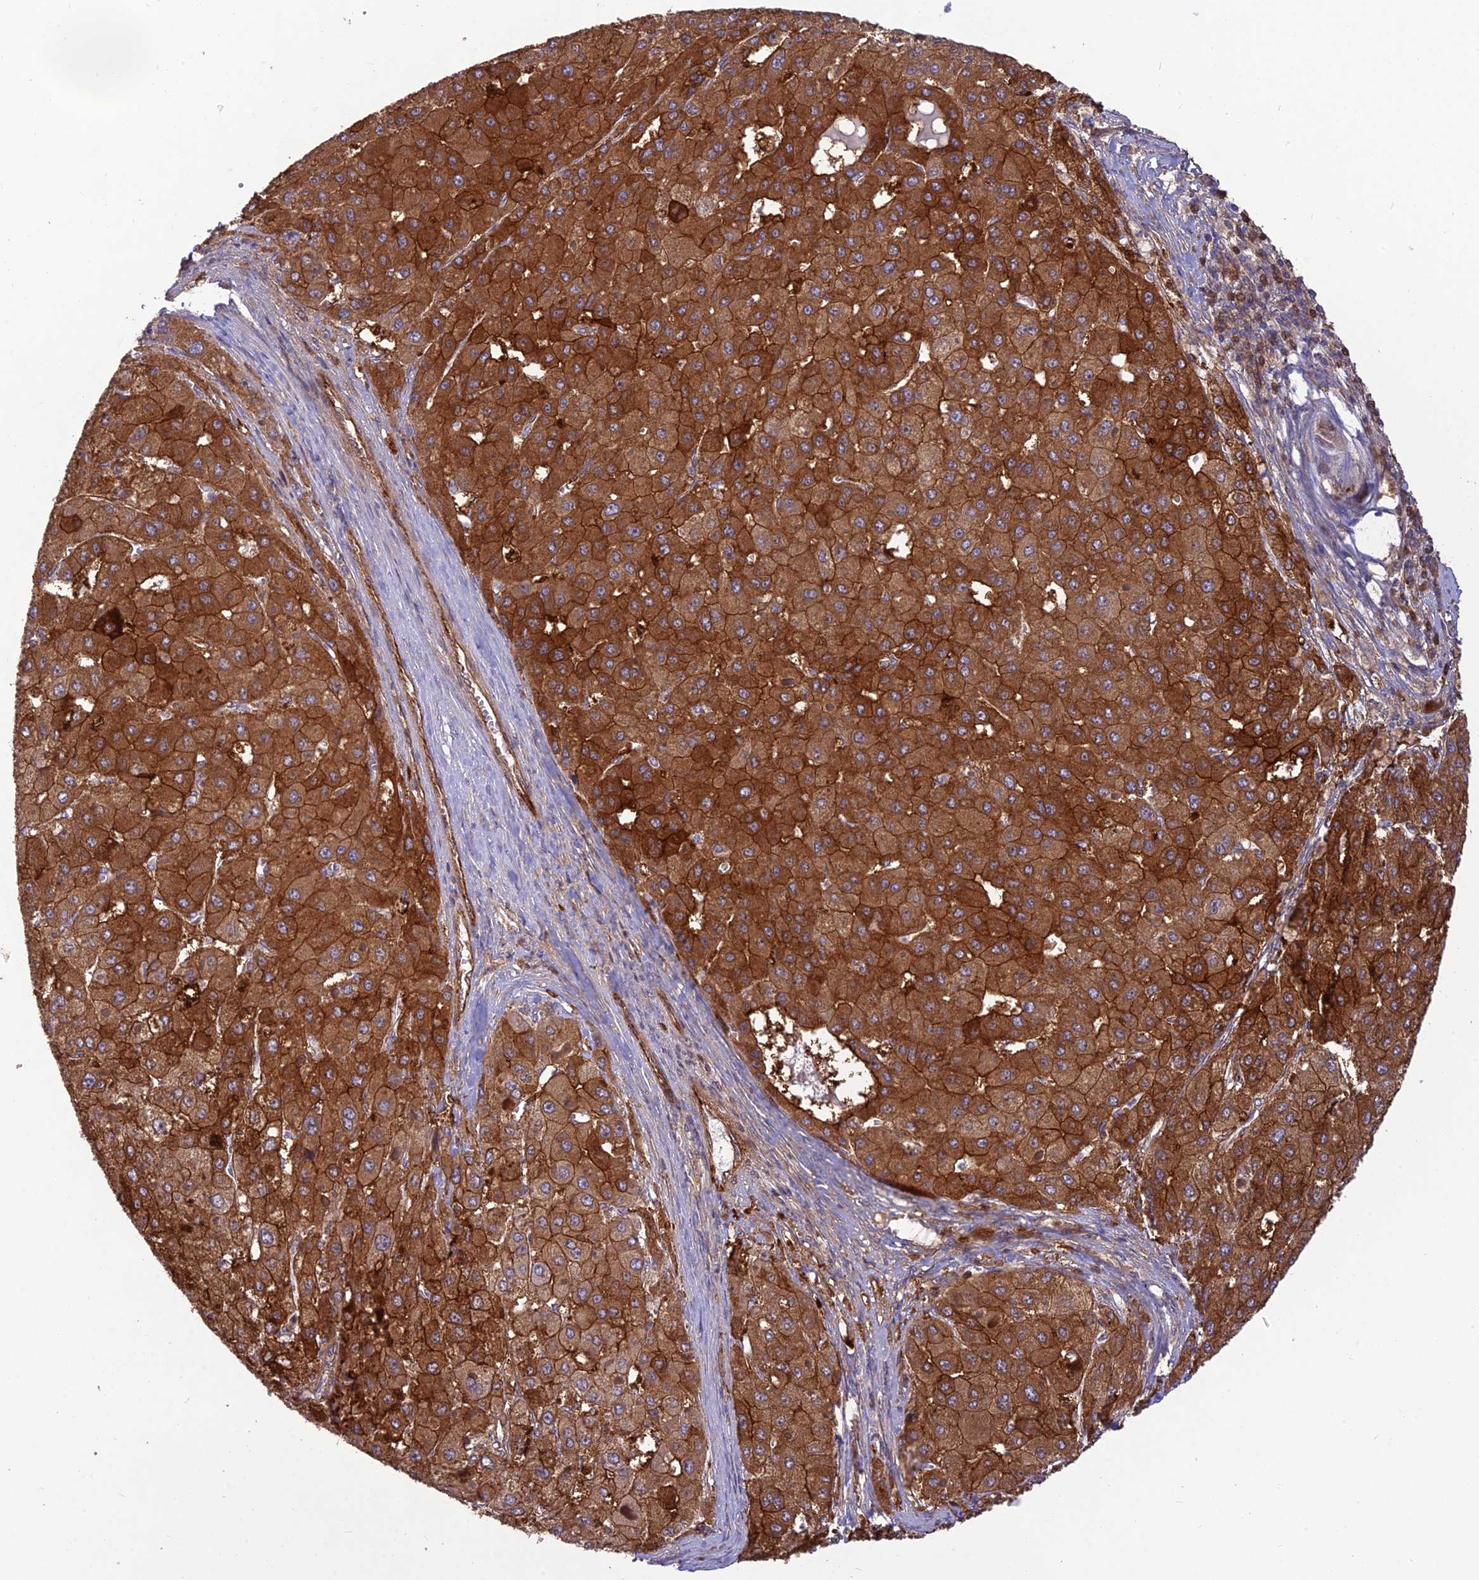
{"staining": {"intensity": "strong", "quantity": ">75%", "location": "cytoplasmic/membranous"}, "tissue": "liver cancer", "cell_type": "Tumor cells", "image_type": "cancer", "snomed": [{"axis": "morphology", "description": "Carcinoma, Hepatocellular, NOS"}, {"axis": "topography", "description": "Liver"}], "caption": "DAB immunohistochemical staining of liver cancer (hepatocellular carcinoma) displays strong cytoplasmic/membranous protein staining in about >75% of tumor cells.", "gene": "HPSE2", "patient": {"sex": "female", "age": 73}}